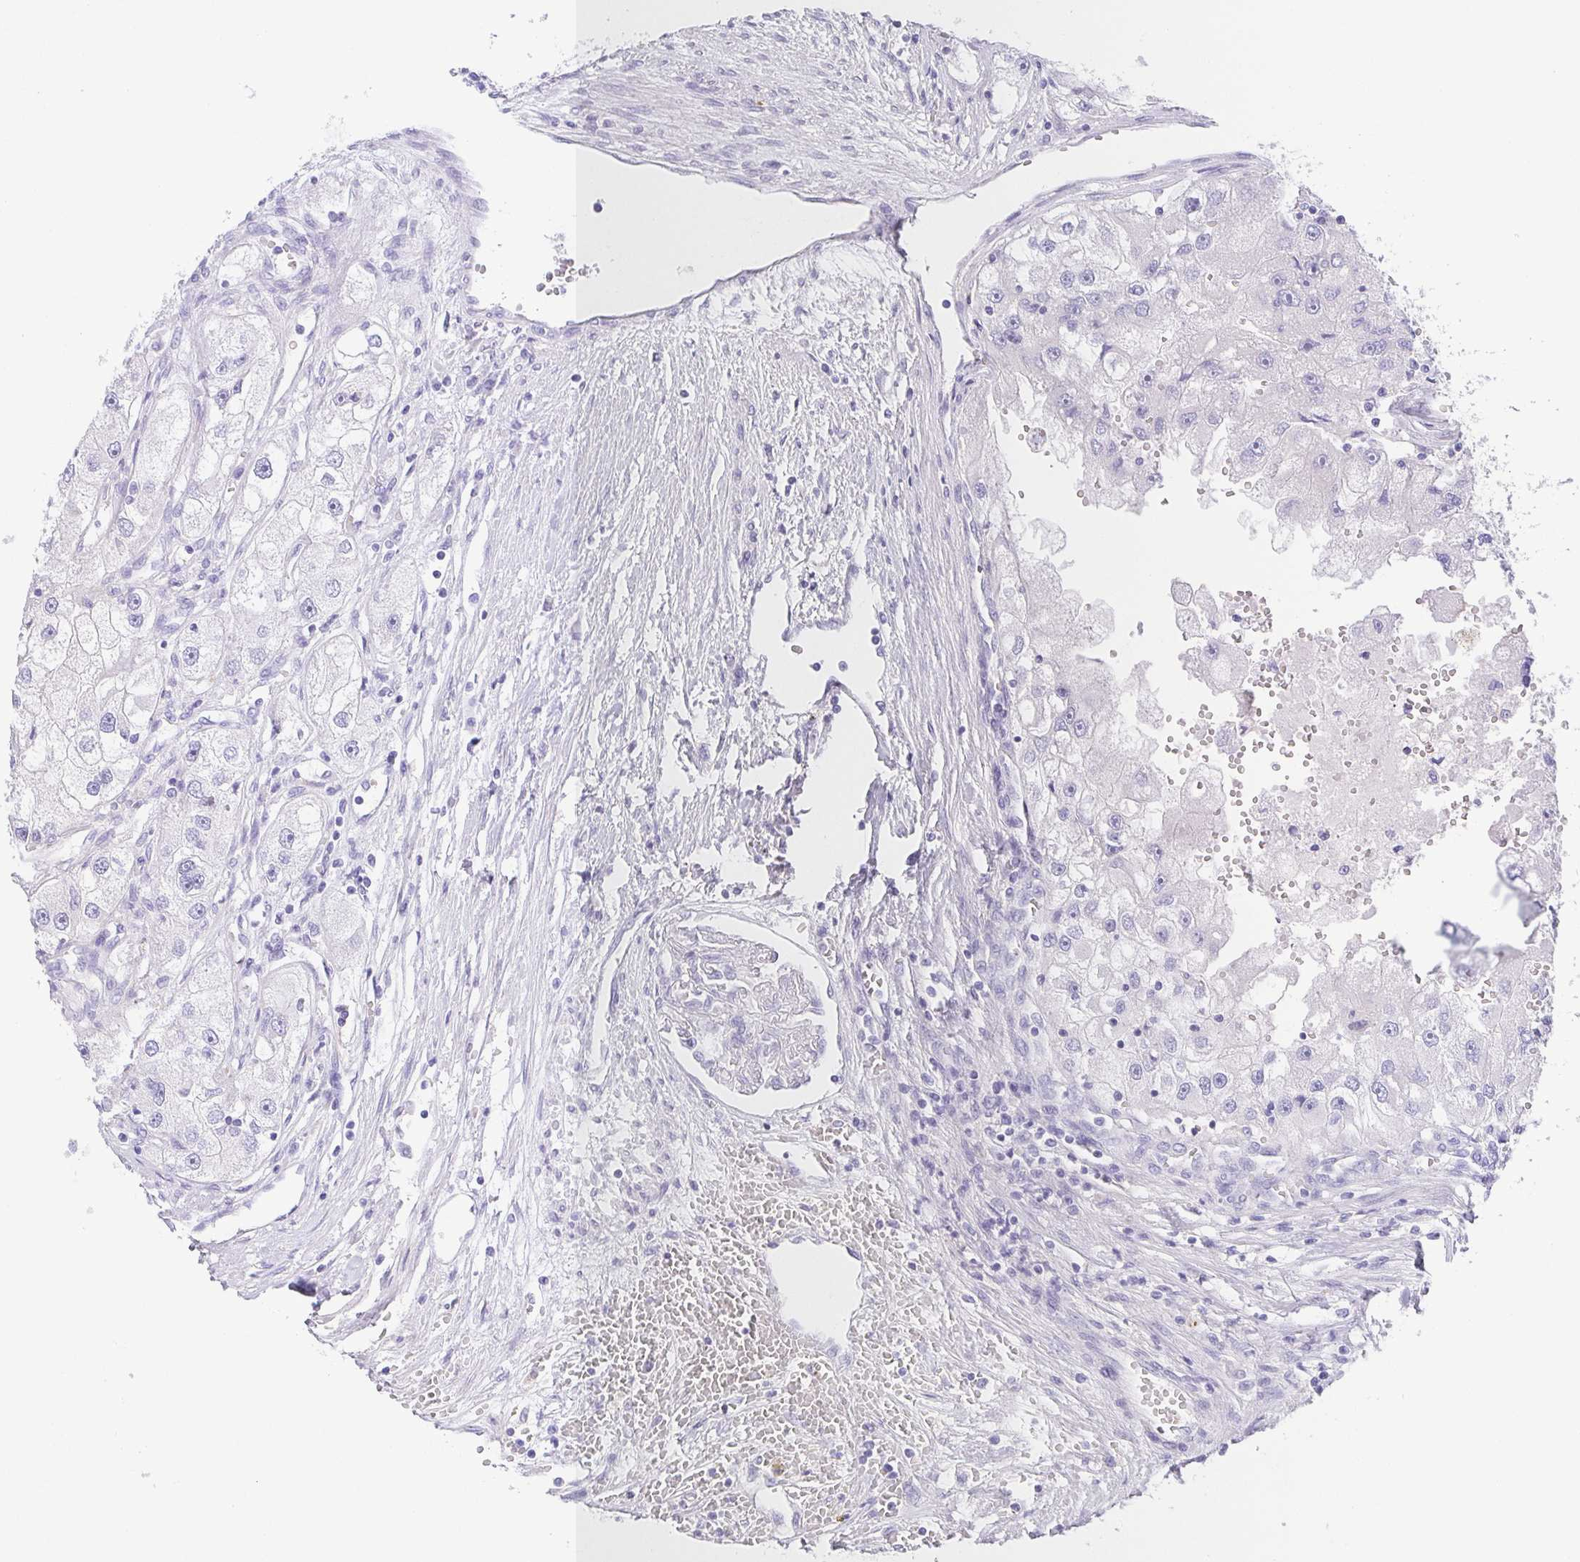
{"staining": {"intensity": "negative", "quantity": "none", "location": "none"}, "tissue": "renal cancer", "cell_type": "Tumor cells", "image_type": "cancer", "snomed": [{"axis": "morphology", "description": "Adenocarcinoma, NOS"}, {"axis": "topography", "description": "Kidney"}], "caption": "Tumor cells show no significant expression in adenocarcinoma (renal). (DAB (3,3'-diaminobenzidine) IHC with hematoxylin counter stain).", "gene": "PKDREJ", "patient": {"sex": "male", "age": 63}}